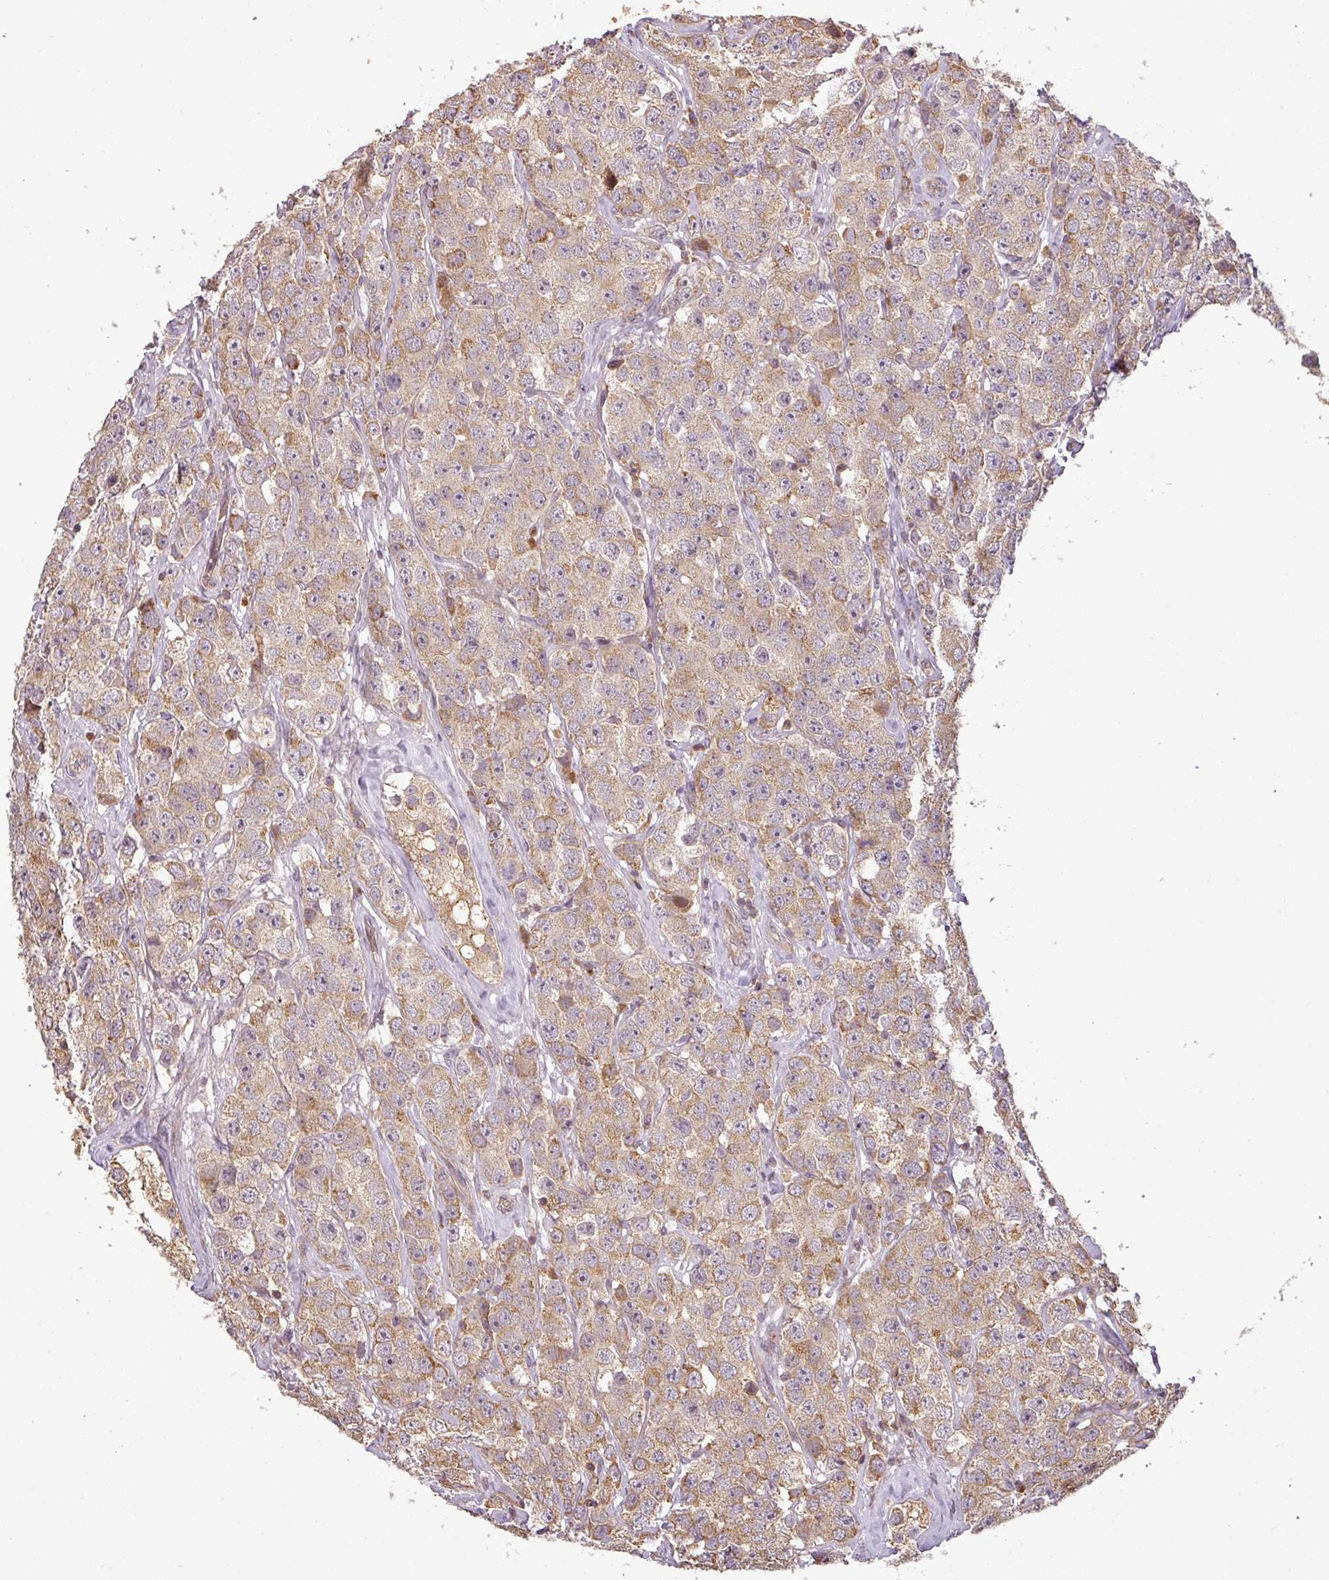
{"staining": {"intensity": "moderate", "quantity": ">75%", "location": "cytoplasmic/membranous"}, "tissue": "testis cancer", "cell_type": "Tumor cells", "image_type": "cancer", "snomed": [{"axis": "morphology", "description": "Seminoma, NOS"}, {"axis": "topography", "description": "Testis"}], "caption": "IHC of testis cancer displays medium levels of moderate cytoplasmic/membranous staining in approximately >75% of tumor cells.", "gene": "FAIM", "patient": {"sex": "male", "age": 28}}